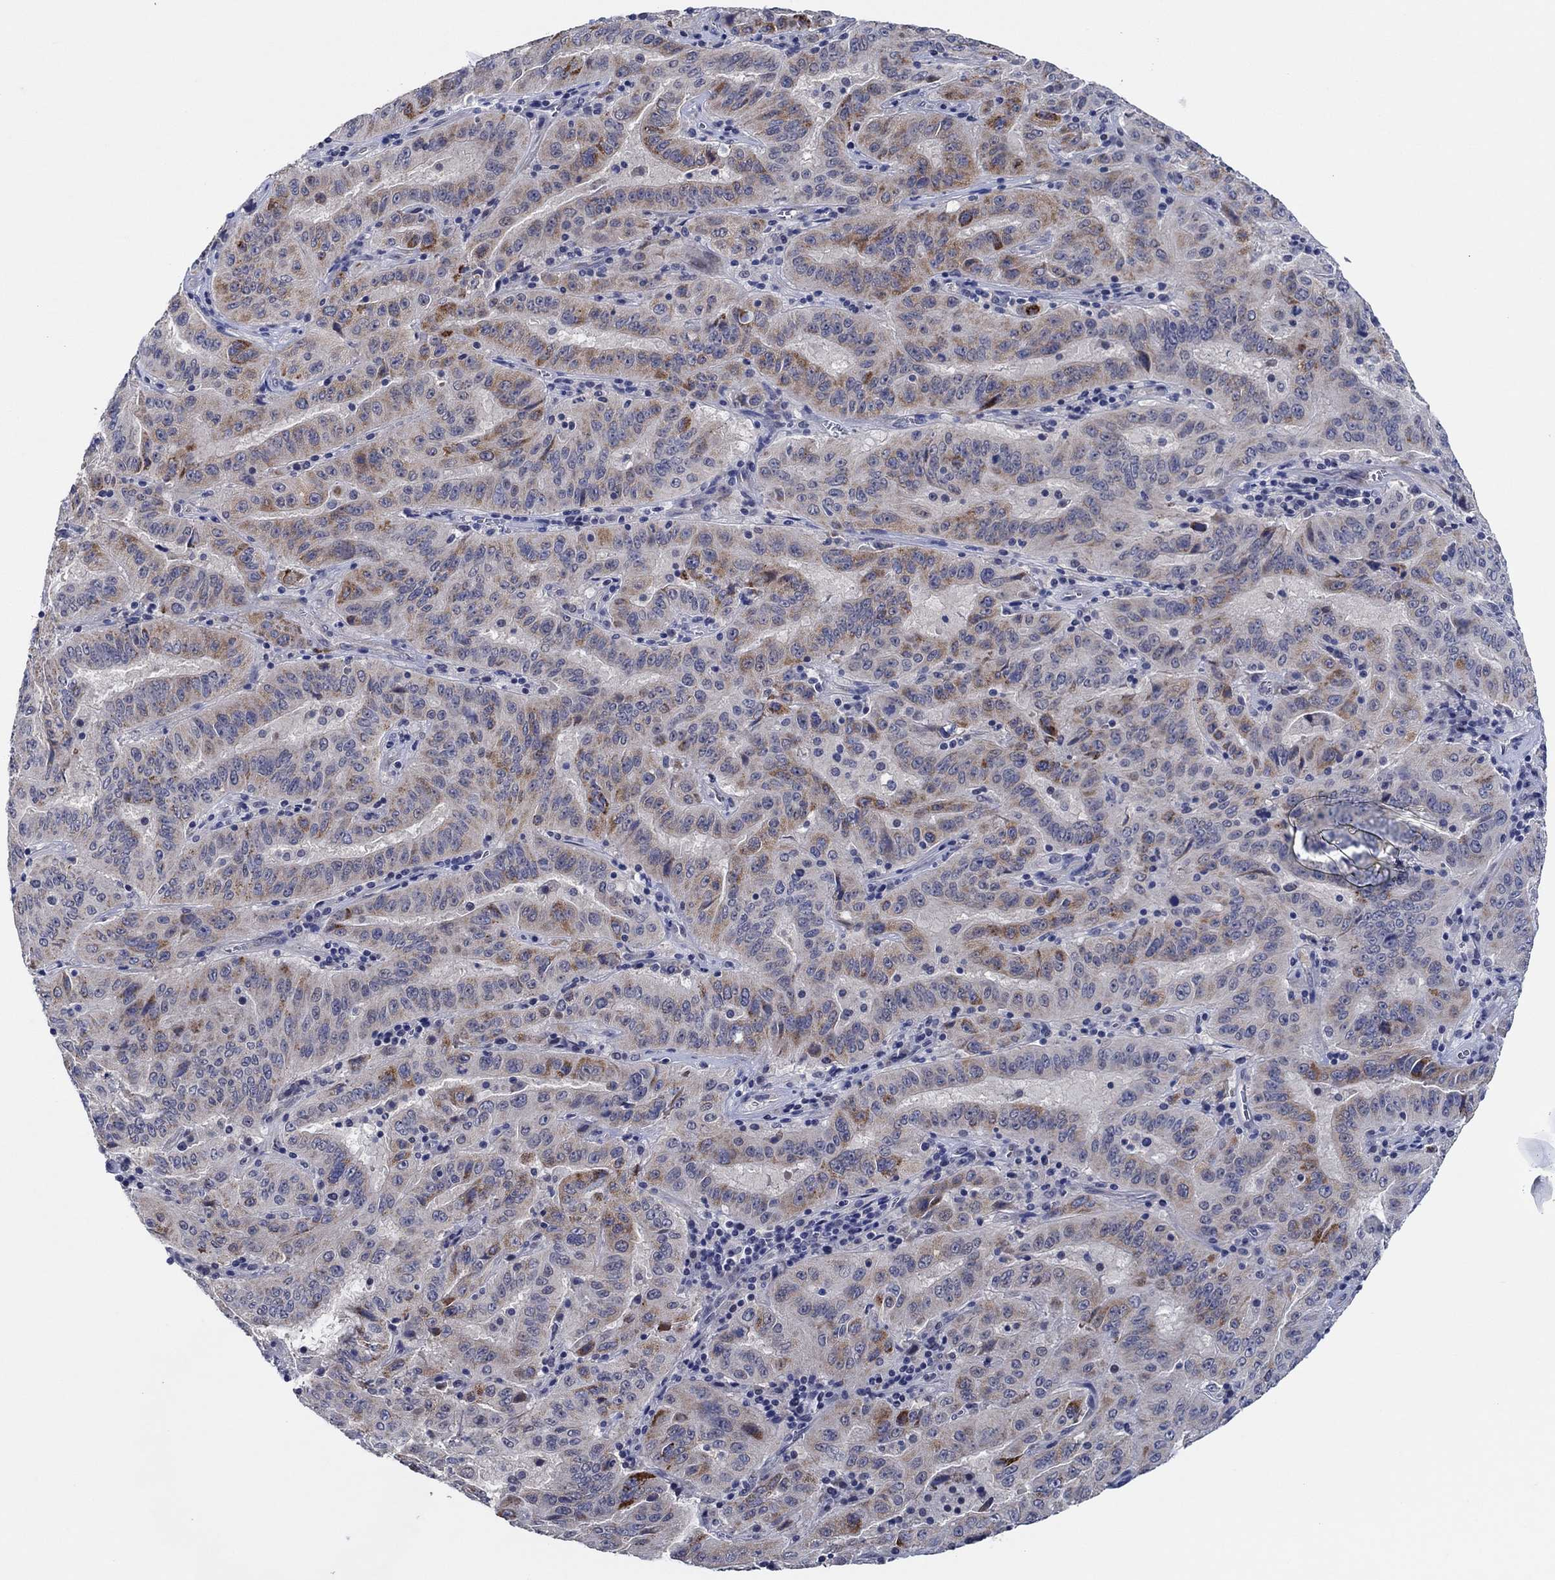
{"staining": {"intensity": "strong", "quantity": "<25%", "location": "cytoplasmic/membranous"}, "tissue": "pancreatic cancer", "cell_type": "Tumor cells", "image_type": "cancer", "snomed": [{"axis": "morphology", "description": "Adenocarcinoma, NOS"}, {"axis": "topography", "description": "Pancreas"}], "caption": "Immunohistochemical staining of adenocarcinoma (pancreatic) exhibits medium levels of strong cytoplasmic/membranous positivity in about <25% of tumor cells.", "gene": "PRRT3", "patient": {"sex": "male", "age": 63}}